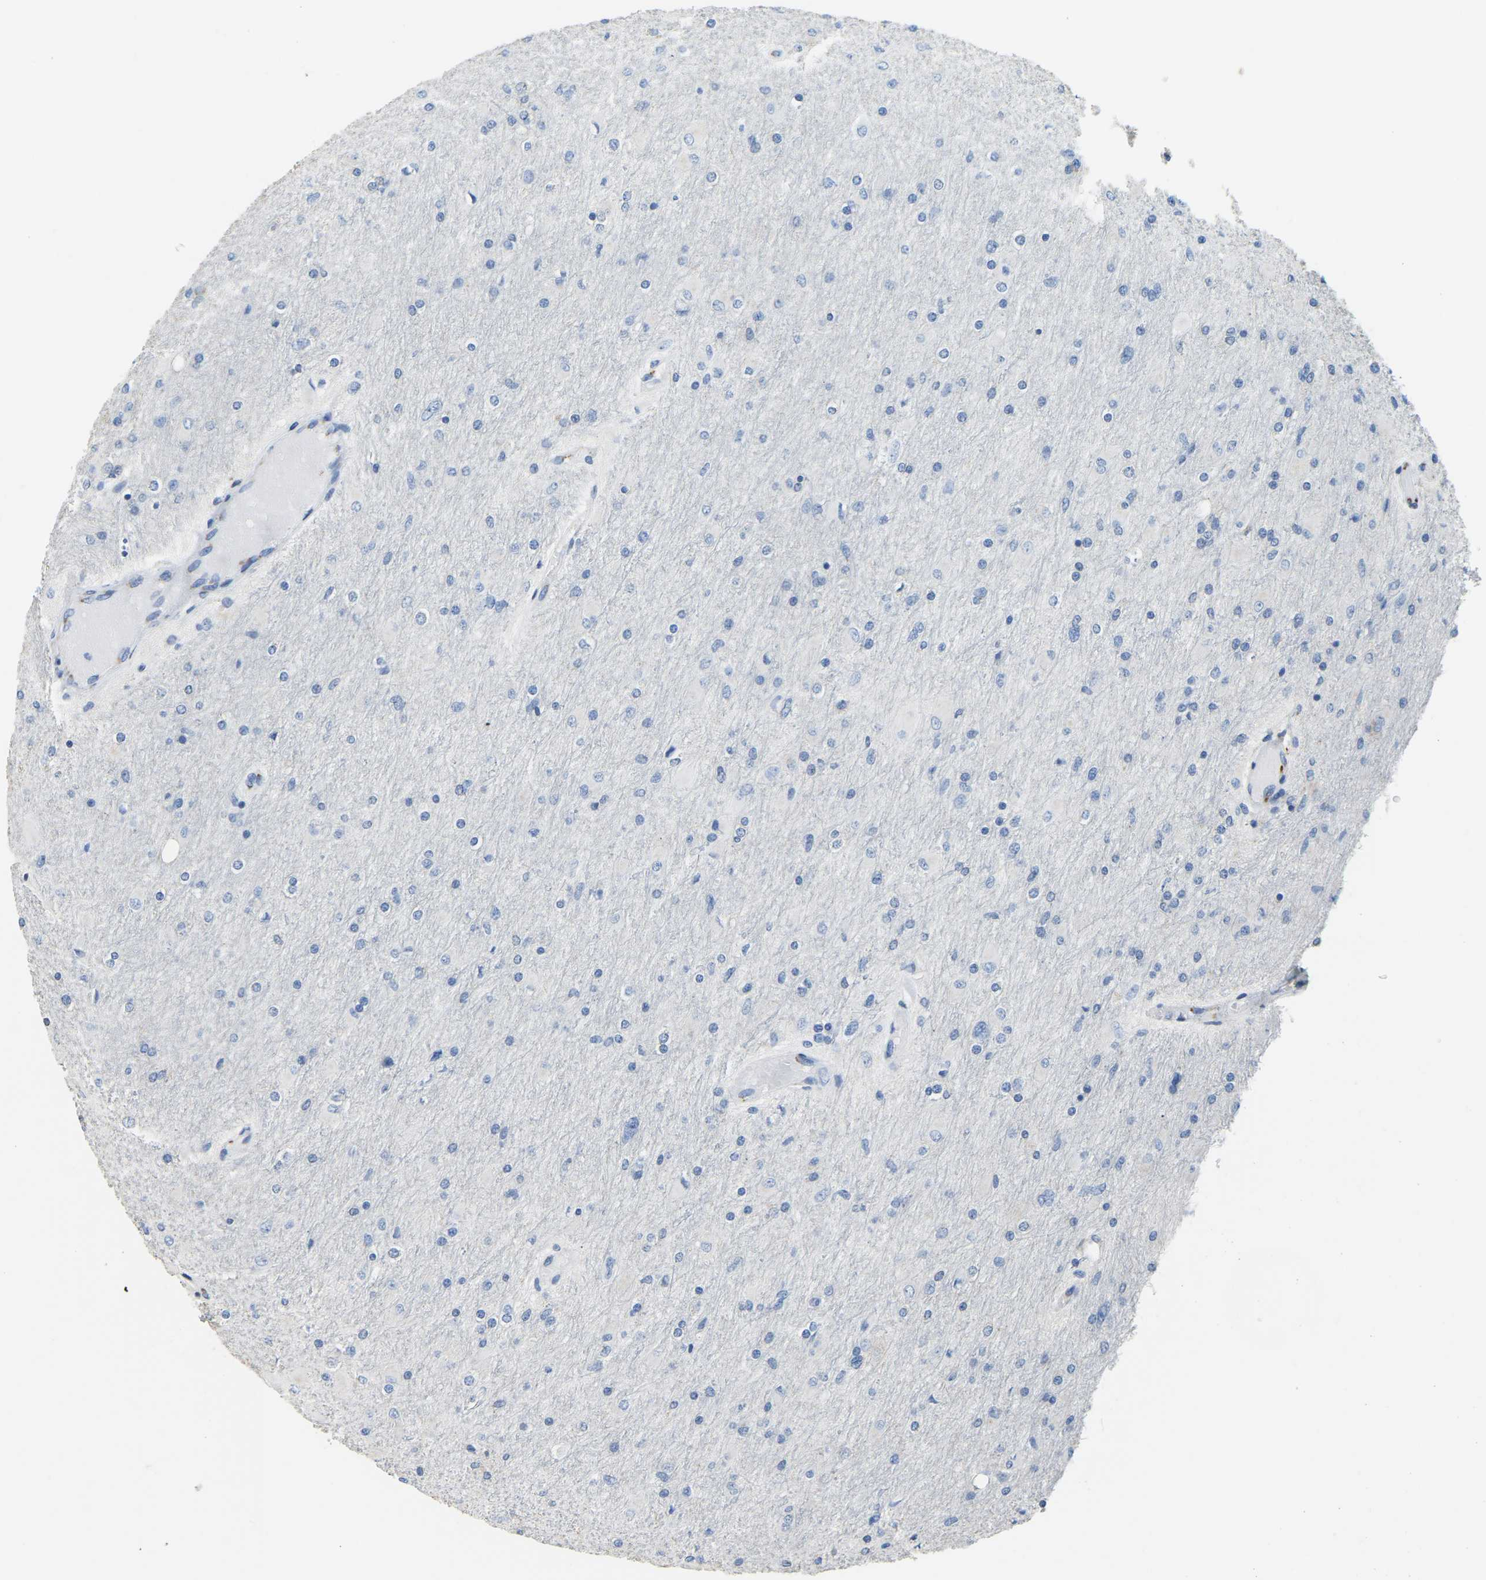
{"staining": {"intensity": "negative", "quantity": "none", "location": "none"}, "tissue": "glioma", "cell_type": "Tumor cells", "image_type": "cancer", "snomed": [{"axis": "morphology", "description": "Glioma, malignant, High grade"}, {"axis": "topography", "description": "Cerebral cortex"}], "caption": "High power microscopy micrograph of an immunohistochemistry histopathology image of glioma, revealing no significant expression in tumor cells.", "gene": "FAM174A", "patient": {"sex": "female", "age": 36}}